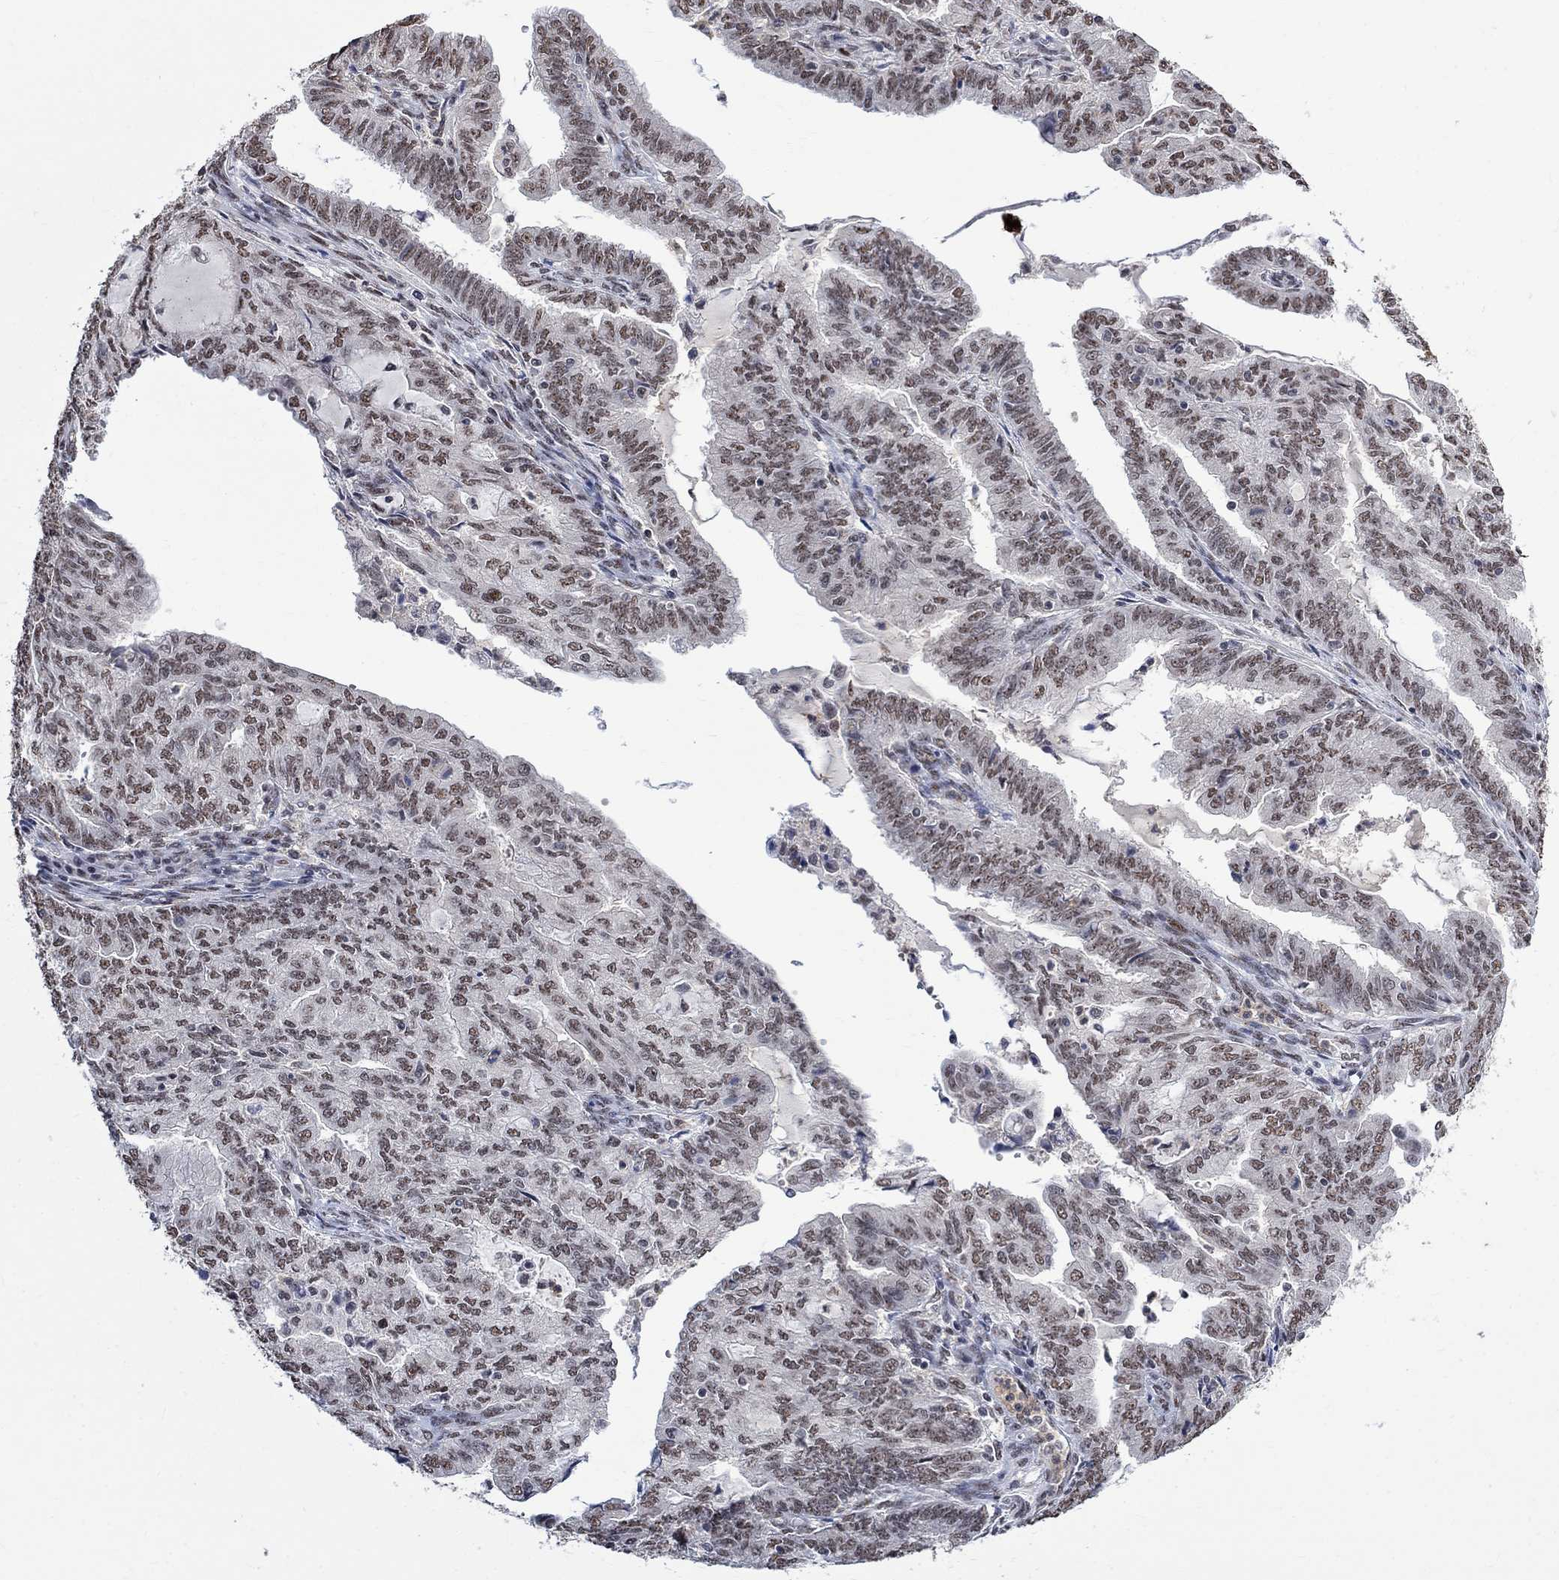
{"staining": {"intensity": "weak", "quantity": ">75%", "location": "nuclear"}, "tissue": "endometrial cancer", "cell_type": "Tumor cells", "image_type": "cancer", "snomed": [{"axis": "morphology", "description": "Adenocarcinoma, NOS"}, {"axis": "topography", "description": "Endometrium"}], "caption": "Immunohistochemical staining of human endometrial cancer (adenocarcinoma) shows low levels of weak nuclear protein positivity in about >75% of tumor cells. The staining is performed using DAB brown chromogen to label protein expression. The nuclei are counter-stained blue using hematoxylin.", "gene": "E4F1", "patient": {"sex": "female", "age": 82}}